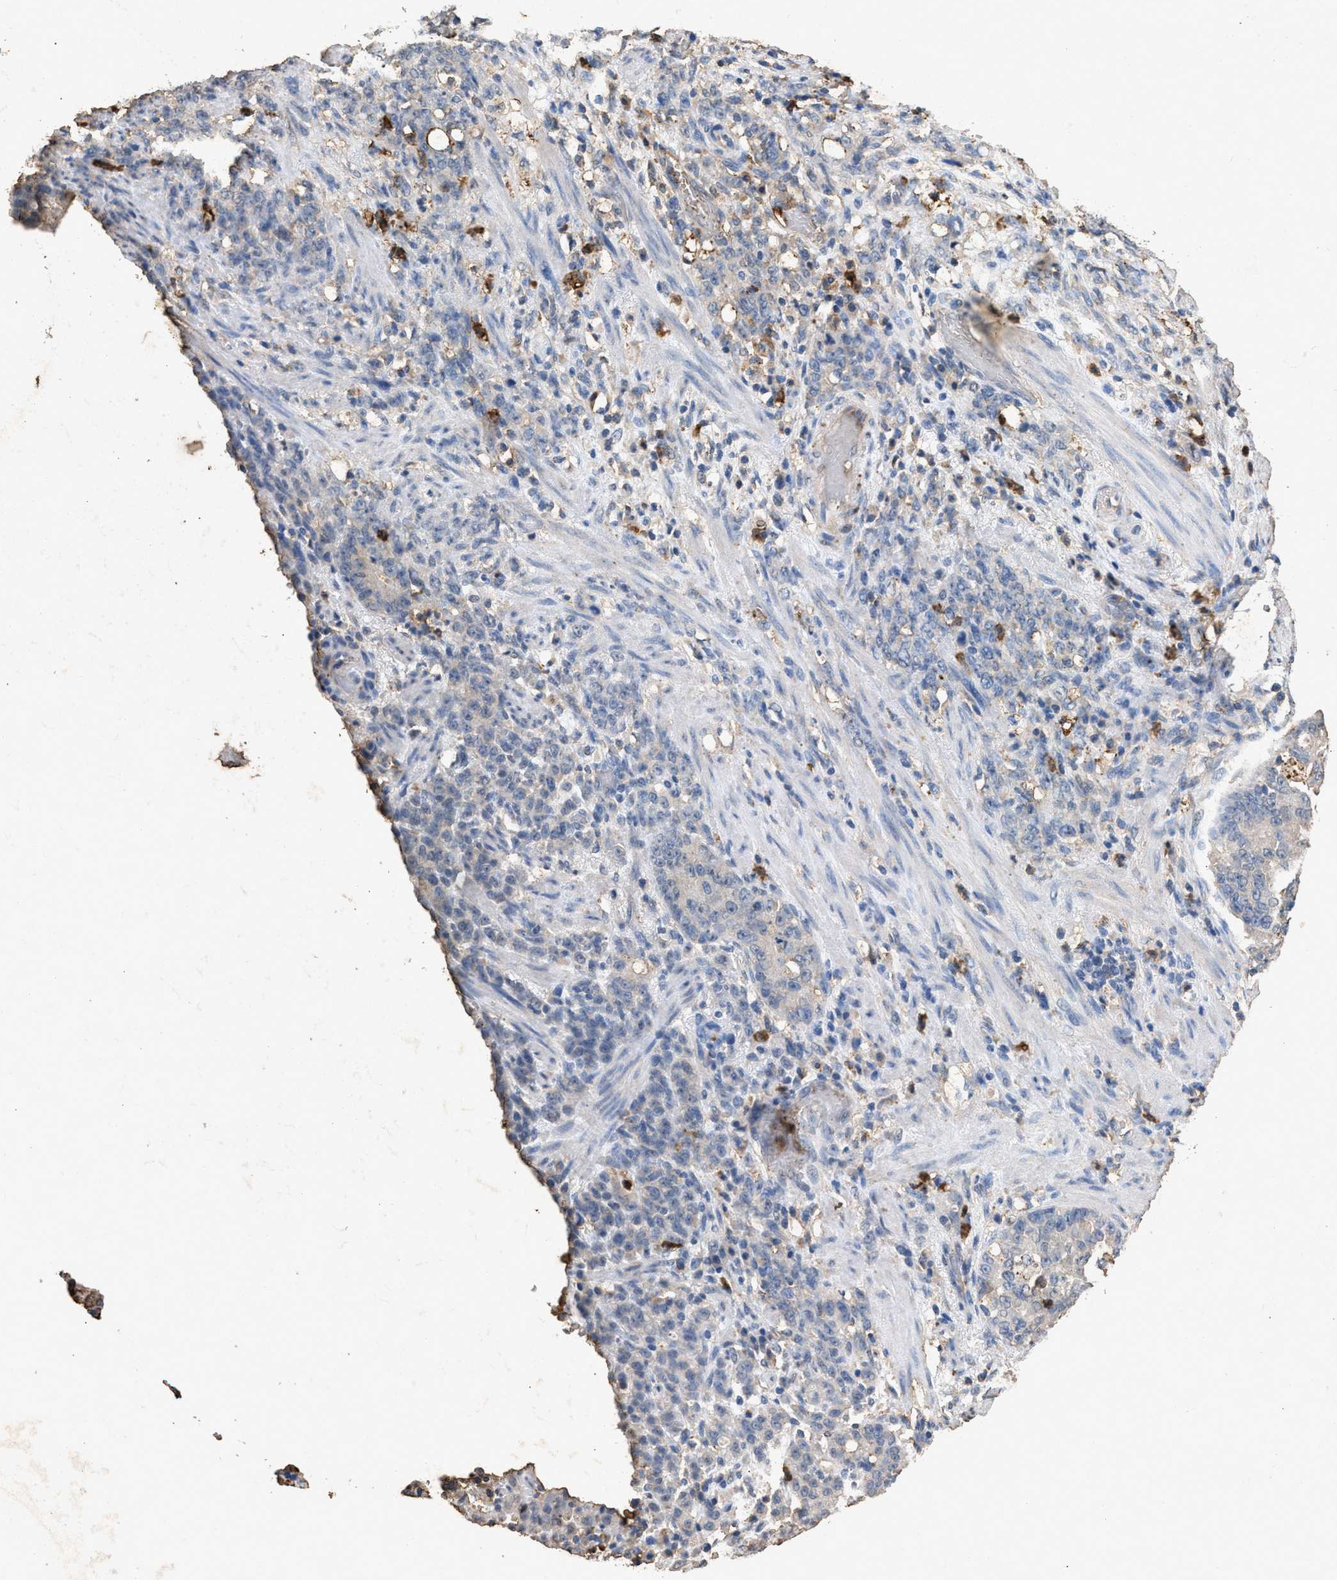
{"staining": {"intensity": "negative", "quantity": "none", "location": "none"}, "tissue": "stomach cancer", "cell_type": "Tumor cells", "image_type": "cancer", "snomed": [{"axis": "morphology", "description": "Adenocarcinoma, NOS"}, {"axis": "topography", "description": "Stomach, lower"}], "caption": "Tumor cells show no significant protein staining in stomach cancer.", "gene": "LTB4R2", "patient": {"sex": "male", "age": 88}}